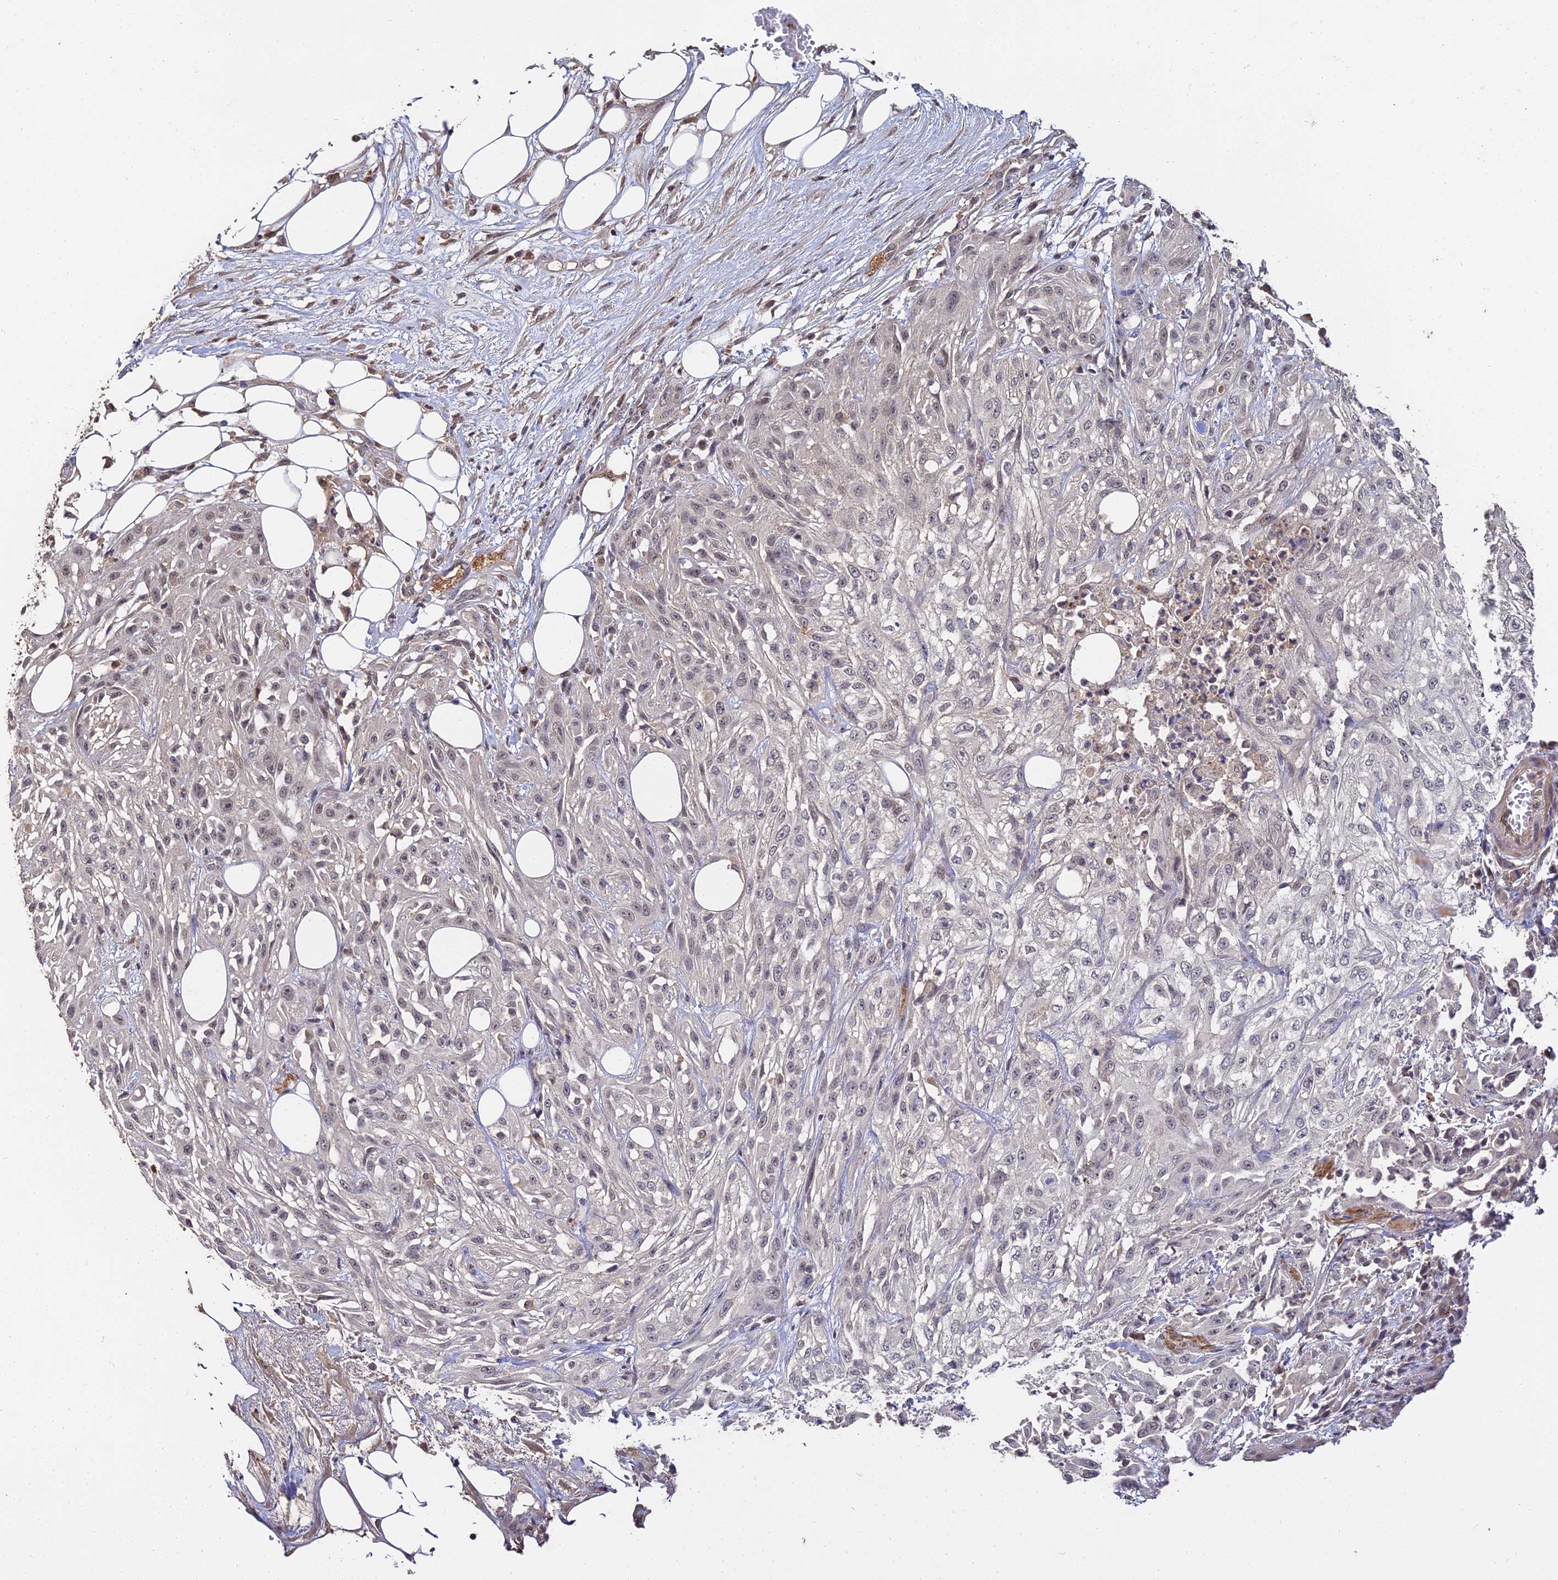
{"staining": {"intensity": "weak", "quantity": "25%-75%", "location": "nuclear"}, "tissue": "skin cancer", "cell_type": "Tumor cells", "image_type": "cancer", "snomed": [{"axis": "morphology", "description": "Squamous cell carcinoma, NOS"}, {"axis": "morphology", "description": "Squamous cell carcinoma, metastatic, NOS"}, {"axis": "topography", "description": "Skin"}, {"axis": "topography", "description": "Lymph node"}], "caption": "Weak nuclear positivity for a protein is seen in approximately 25%-75% of tumor cells of metastatic squamous cell carcinoma (skin) using IHC.", "gene": "LSM5", "patient": {"sex": "male", "age": 75}}